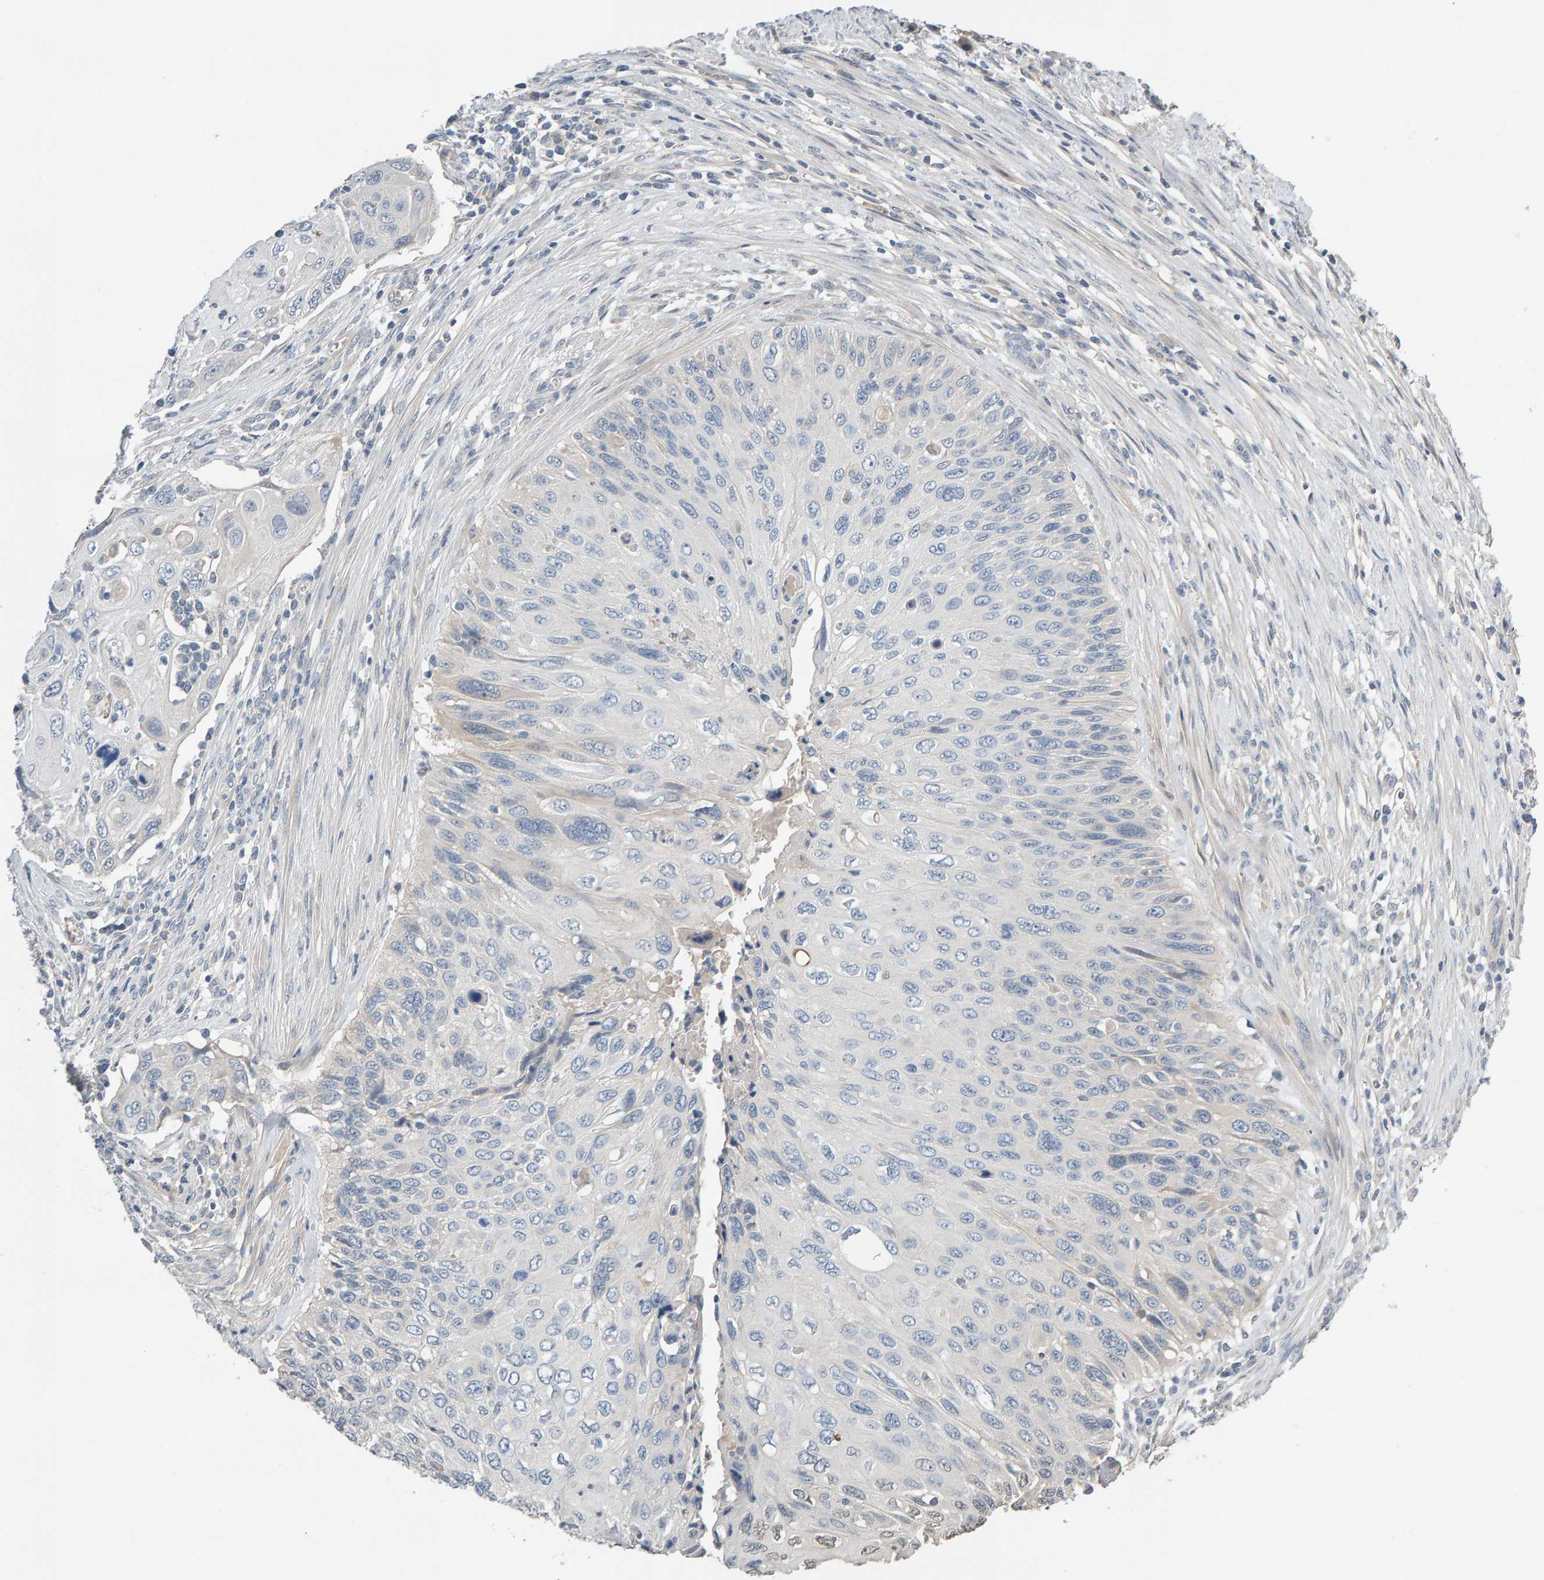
{"staining": {"intensity": "negative", "quantity": "none", "location": "none"}, "tissue": "cervical cancer", "cell_type": "Tumor cells", "image_type": "cancer", "snomed": [{"axis": "morphology", "description": "Squamous cell carcinoma, NOS"}, {"axis": "topography", "description": "Cervix"}], "caption": "Tumor cells are negative for brown protein staining in cervical squamous cell carcinoma. (Brightfield microscopy of DAB immunohistochemistry (IHC) at high magnification).", "gene": "GFUS", "patient": {"sex": "female", "age": 70}}